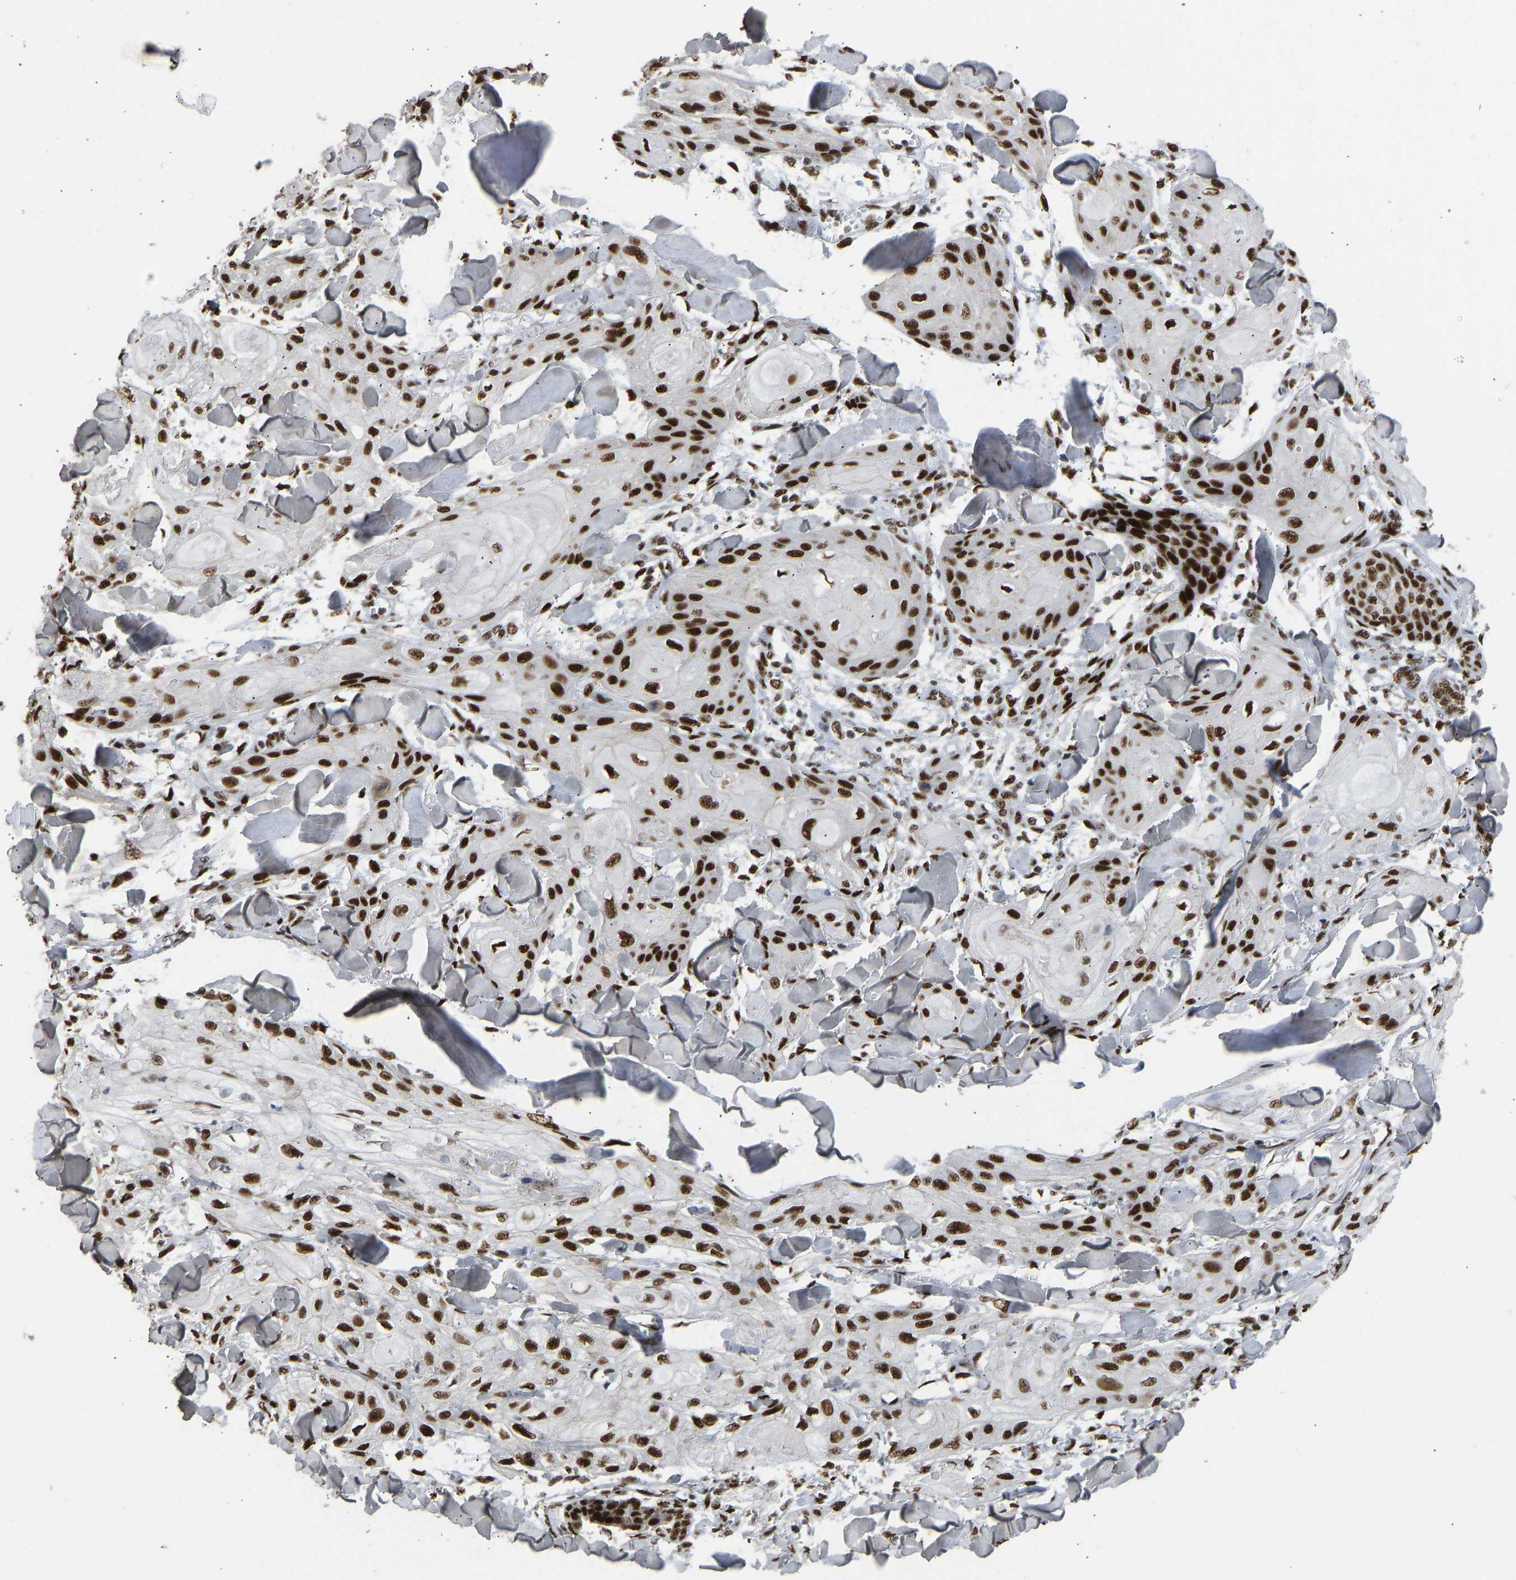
{"staining": {"intensity": "strong", "quantity": ">75%", "location": "nuclear"}, "tissue": "skin cancer", "cell_type": "Tumor cells", "image_type": "cancer", "snomed": [{"axis": "morphology", "description": "Squamous cell carcinoma, NOS"}, {"axis": "topography", "description": "Skin"}], "caption": "A histopathology image of human skin cancer (squamous cell carcinoma) stained for a protein reveals strong nuclear brown staining in tumor cells. The staining was performed using DAB (3,3'-diaminobenzidine) to visualize the protein expression in brown, while the nuclei were stained in blue with hematoxylin (Magnification: 20x).", "gene": "FOXK1", "patient": {"sex": "male", "age": 74}}